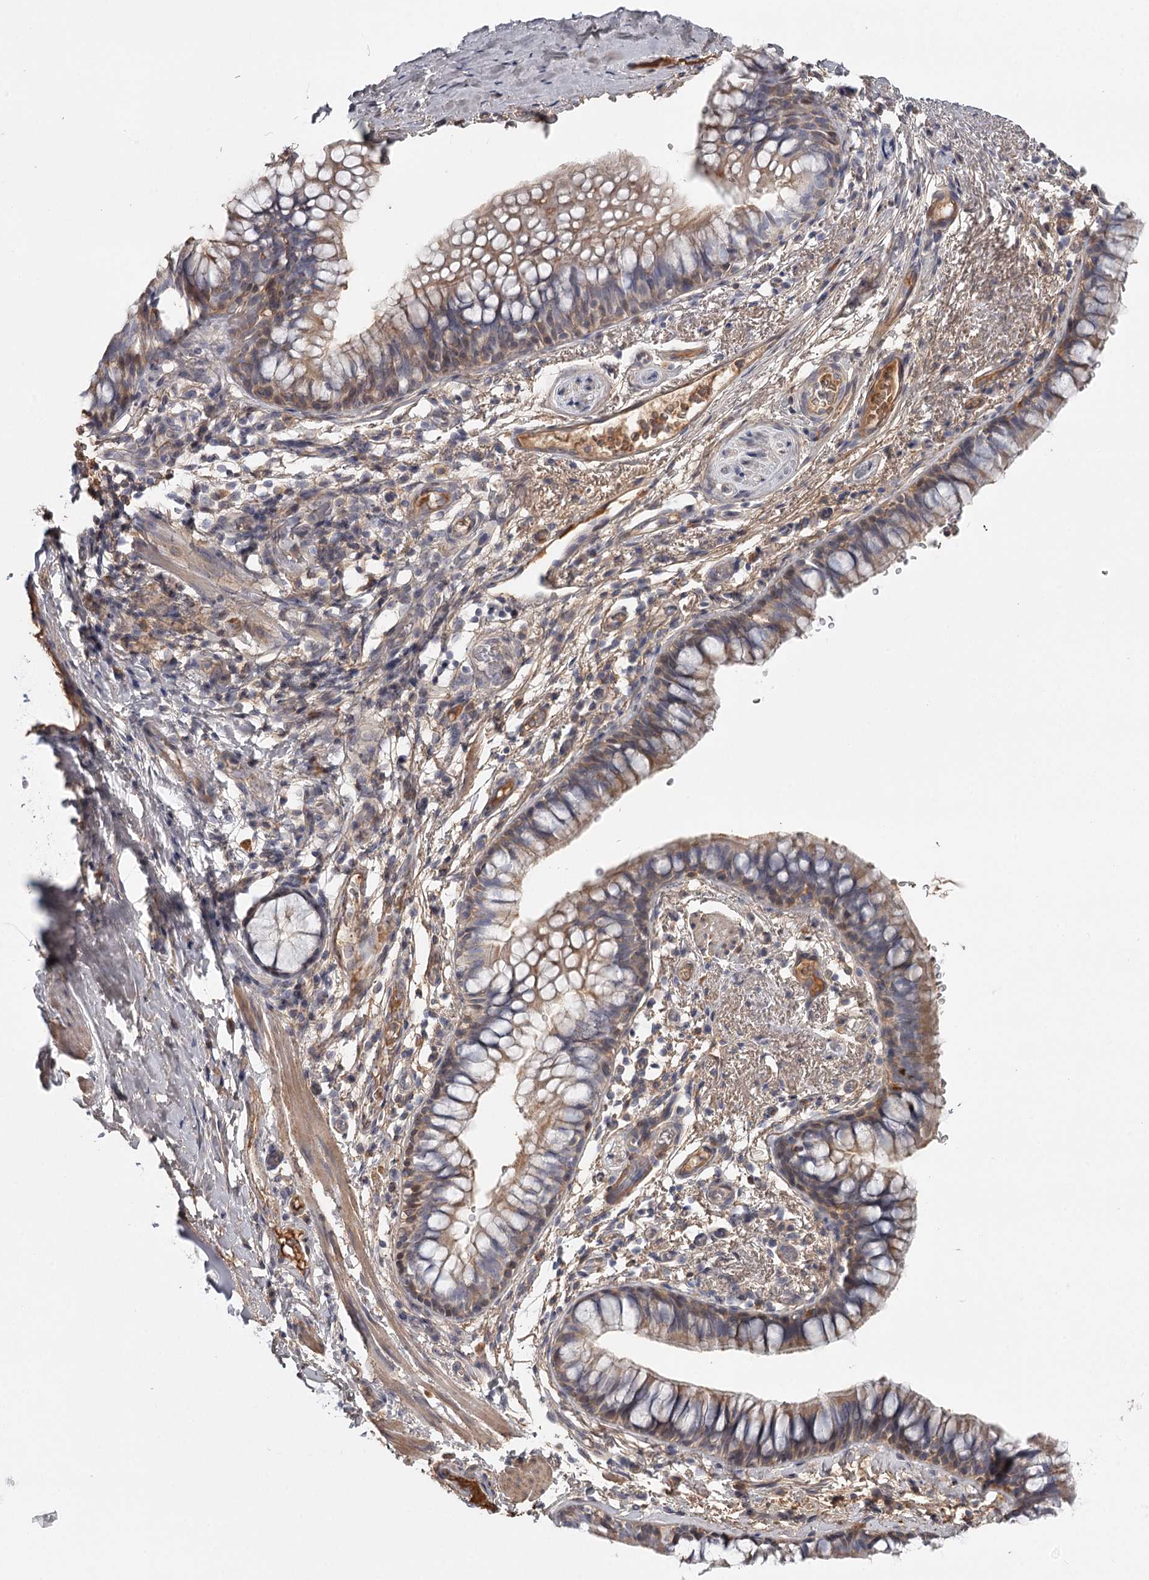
{"staining": {"intensity": "moderate", "quantity": "25%-75%", "location": "cytoplasmic/membranous"}, "tissue": "bronchus", "cell_type": "Respiratory epithelial cells", "image_type": "normal", "snomed": [{"axis": "morphology", "description": "Normal tissue, NOS"}, {"axis": "topography", "description": "Cartilage tissue"}, {"axis": "topography", "description": "Bronchus"}], "caption": "Bronchus stained with IHC demonstrates moderate cytoplasmic/membranous staining in about 25%-75% of respiratory epithelial cells. (DAB (3,3'-diaminobenzidine) = brown stain, brightfield microscopy at high magnification).", "gene": "DHRS9", "patient": {"sex": "female", "age": 36}}